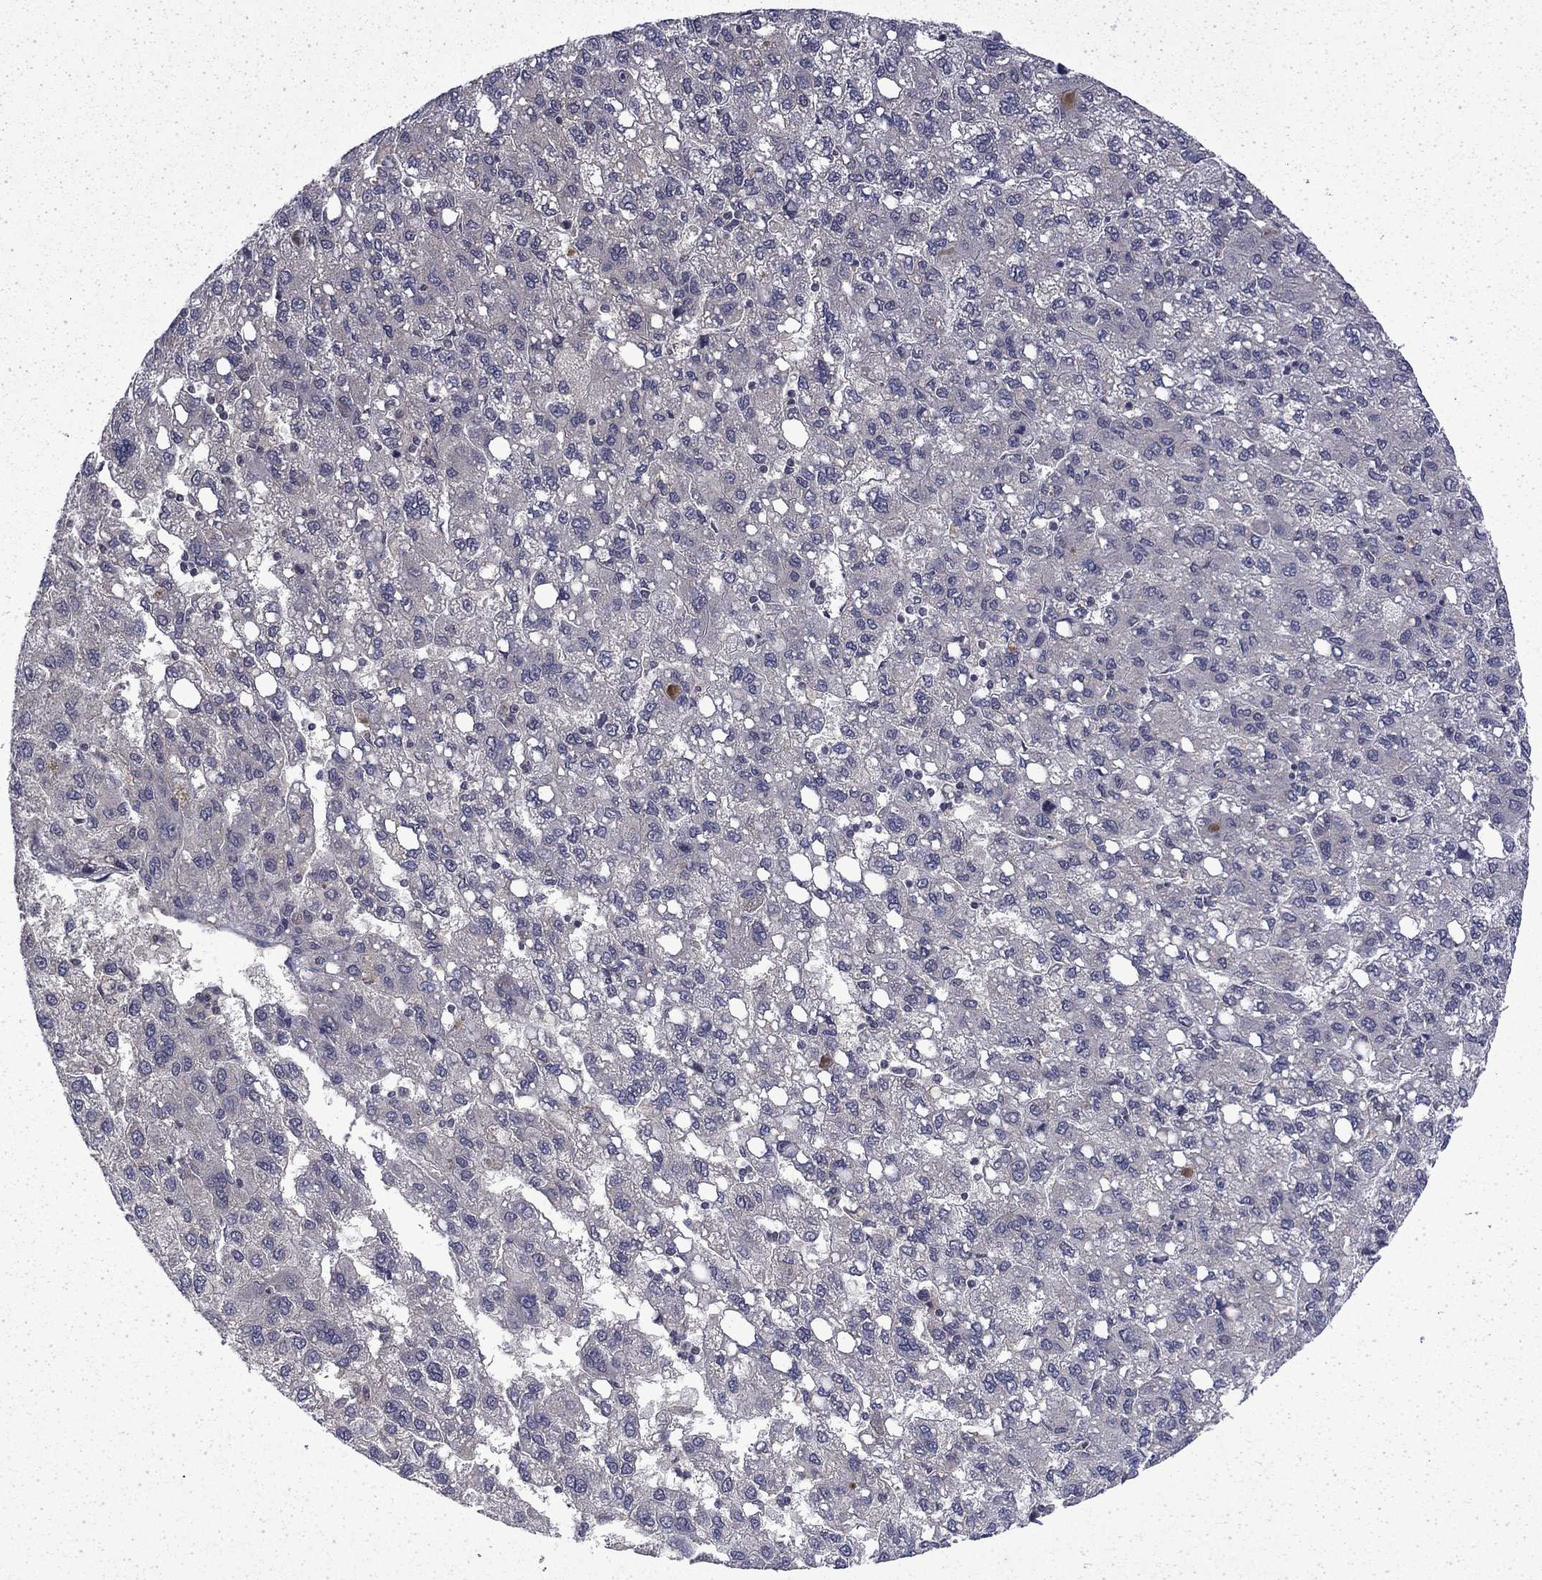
{"staining": {"intensity": "negative", "quantity": "none", "location": "none"}, "tissue": "liver cancer", "cell_type": "Tumor cells", "image_type": "cancer", "snomed": [{"axis": "morphology", "description": "Carcinoma, Hepatocellular, NOS"}, {"axis": "topography", "description": "Liver"}], "caption": "Tumor cells are negative for brown protein staining in liver hepatocellular carcinoma. (Stains: DAB immunohistochemistry (IHC) with hematoxylin counter stain, Microscopy: brightfield microscopy at high magnification).", "gene": "CHAT", "patient": {"sex": "female", "age": 82}}